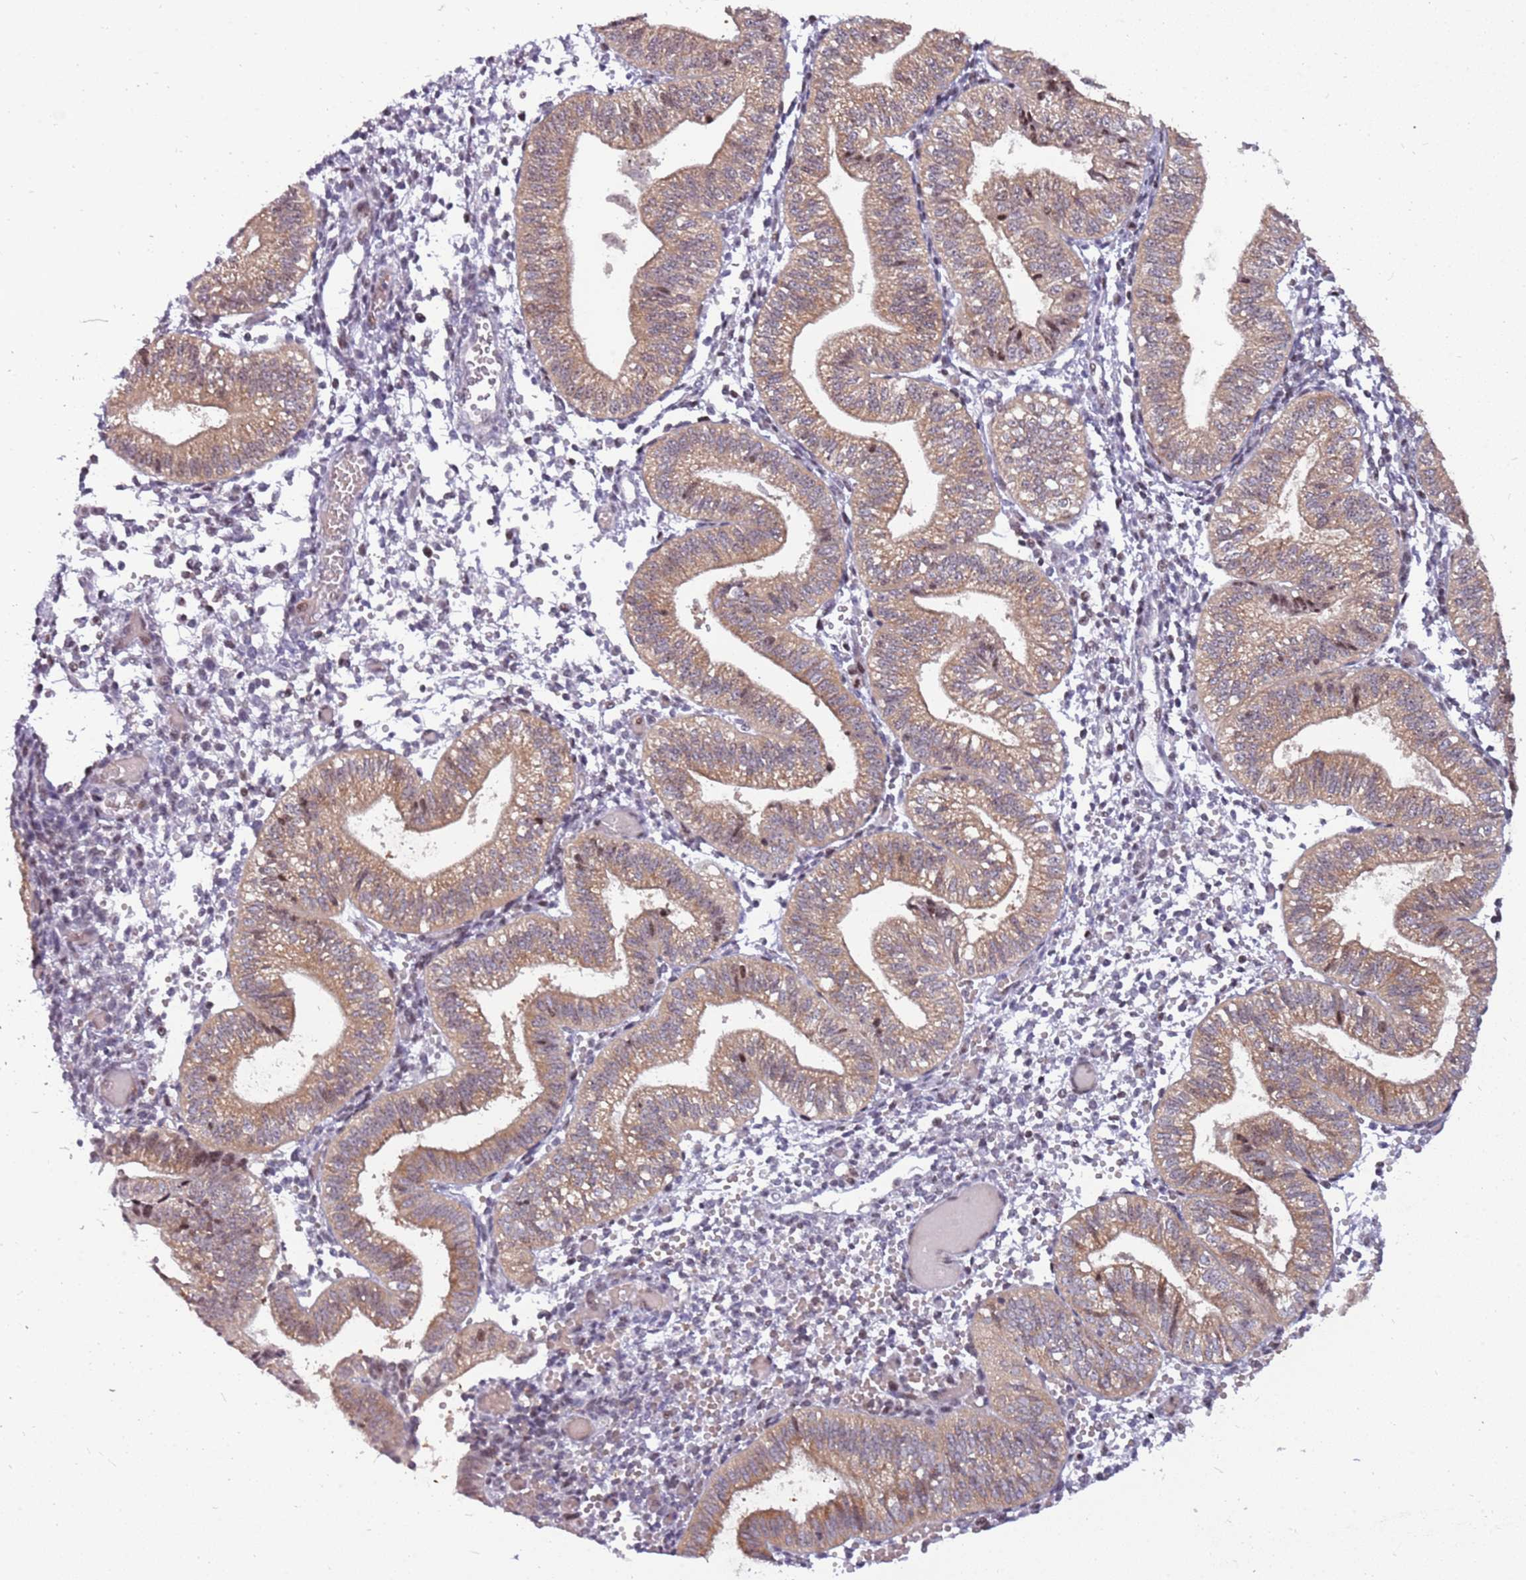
{"staining": {"intensity": "negative", "quantity": "none", "location": "none"}, "tissue": "endometrium", "cell_type": "Cells in endometrial stroma", "image_type": "normal", "snomed": [{"axis": "morphology", "description": "Normal tissue, NOS"}, {"axis": "topography", "description": "Endometrium"}], "caption": "Protein analysis of normal endometrium reveals no significant expression in cells in endometrial stroma. (Stains: DAB immunohistochemistry with hematoxylin counter stain, Microscopy: brightfield microscopy at high magnification).", "gene": "ARHGEF35", "patient": {"sex": "female", "age": 34}}